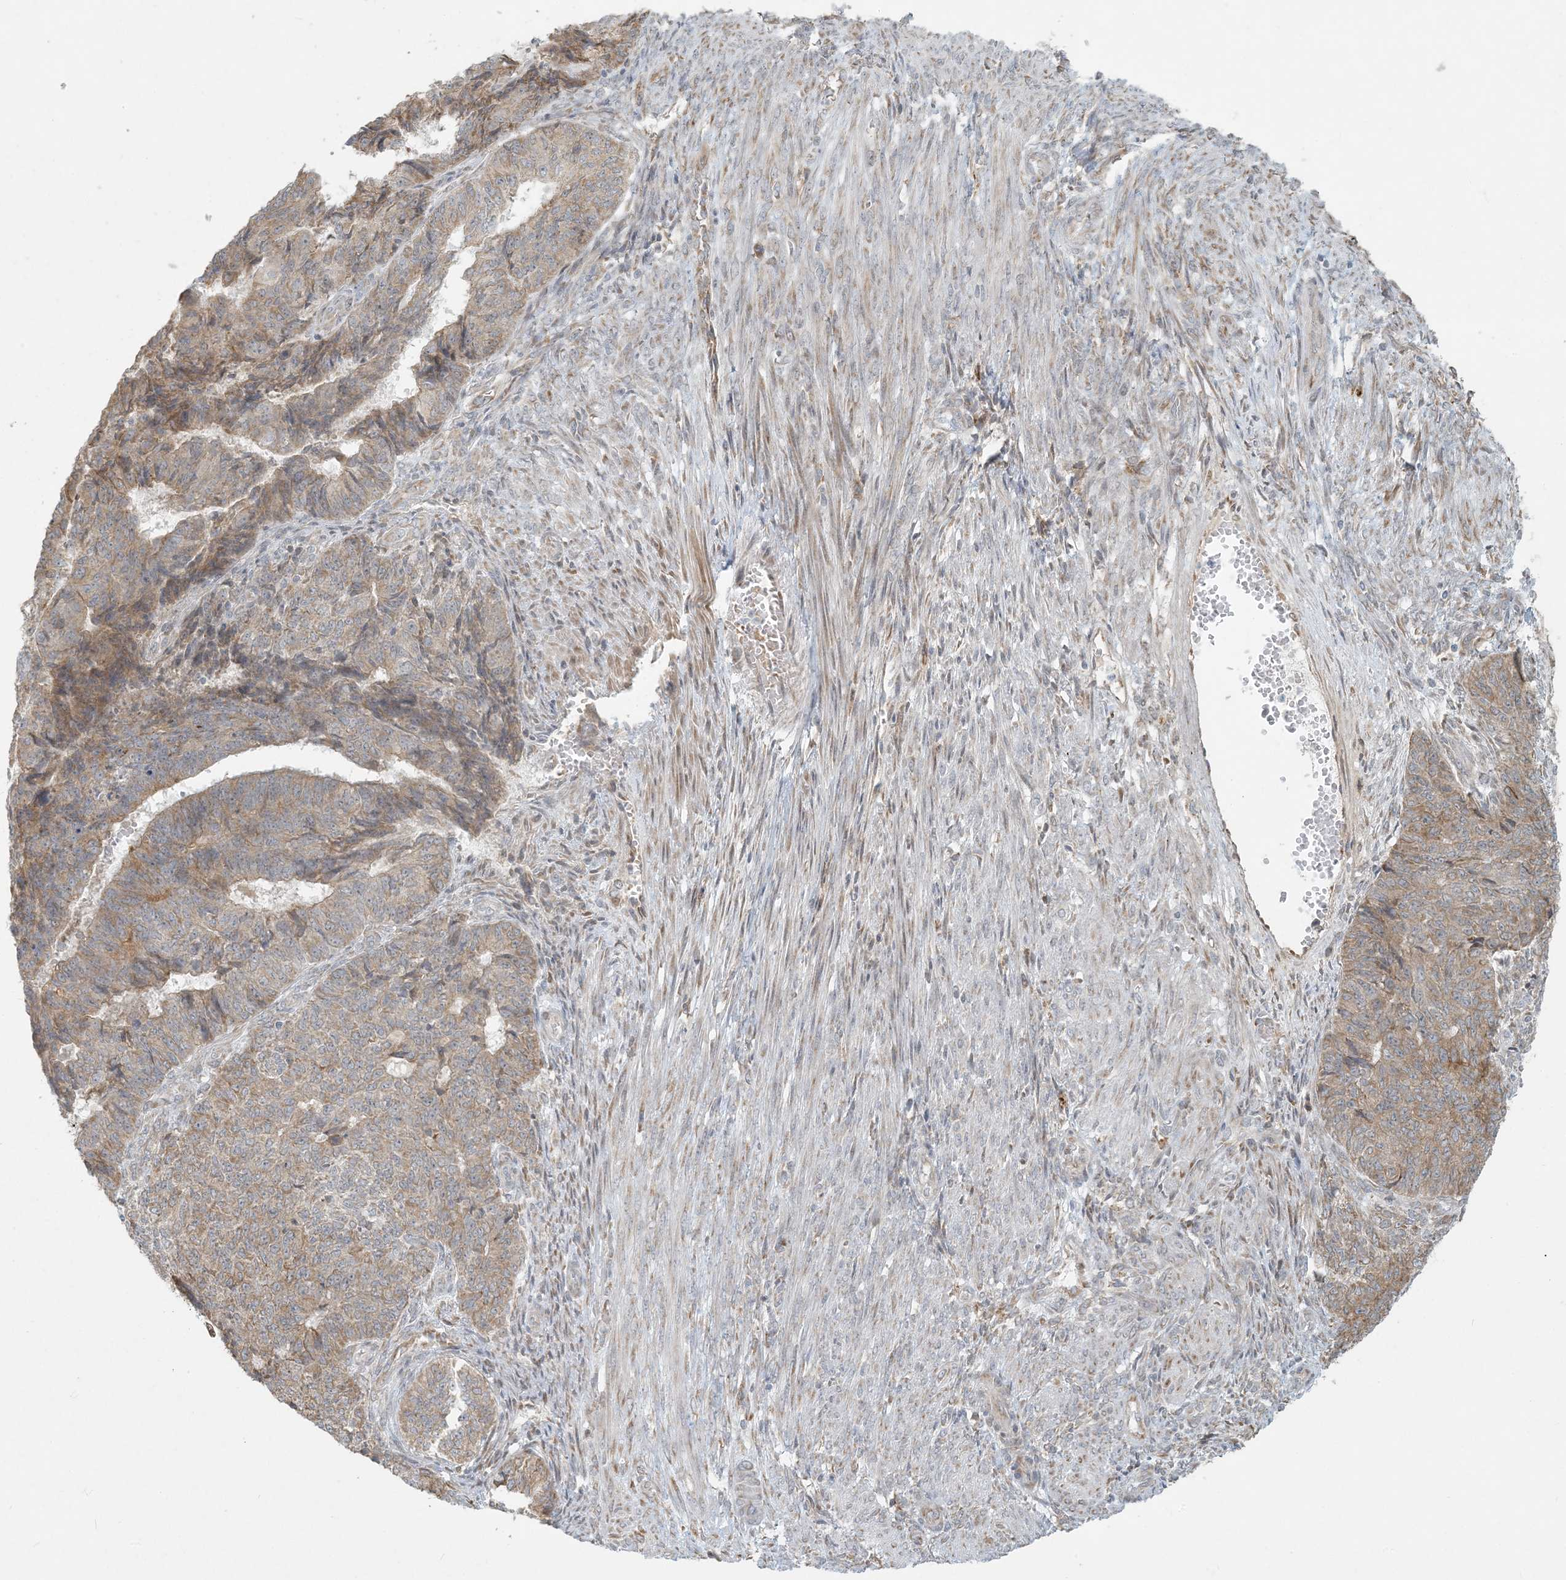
{"staining": {"intensity": "weak", "quantity": ">75%", "location": "cytoplasmic/membranous"}, "tissue": "endometrial cancer", "cell_type": "Tumor cells", "image_type": "cancer", "snomed": [{"axis": "morphology", "description": "Adenocarcinoma, NOS"}, {"axis": "topography", "description": "Endometrium"}], "caption": "Protein analysis of endometrial cancer (adenocarcinoma) tissue demonstrates weak cytoplasmic/membranous staining in about >75% of tumor cells.", "gene": "HACL1", "patient": {"sex": "female", "age": 32}}